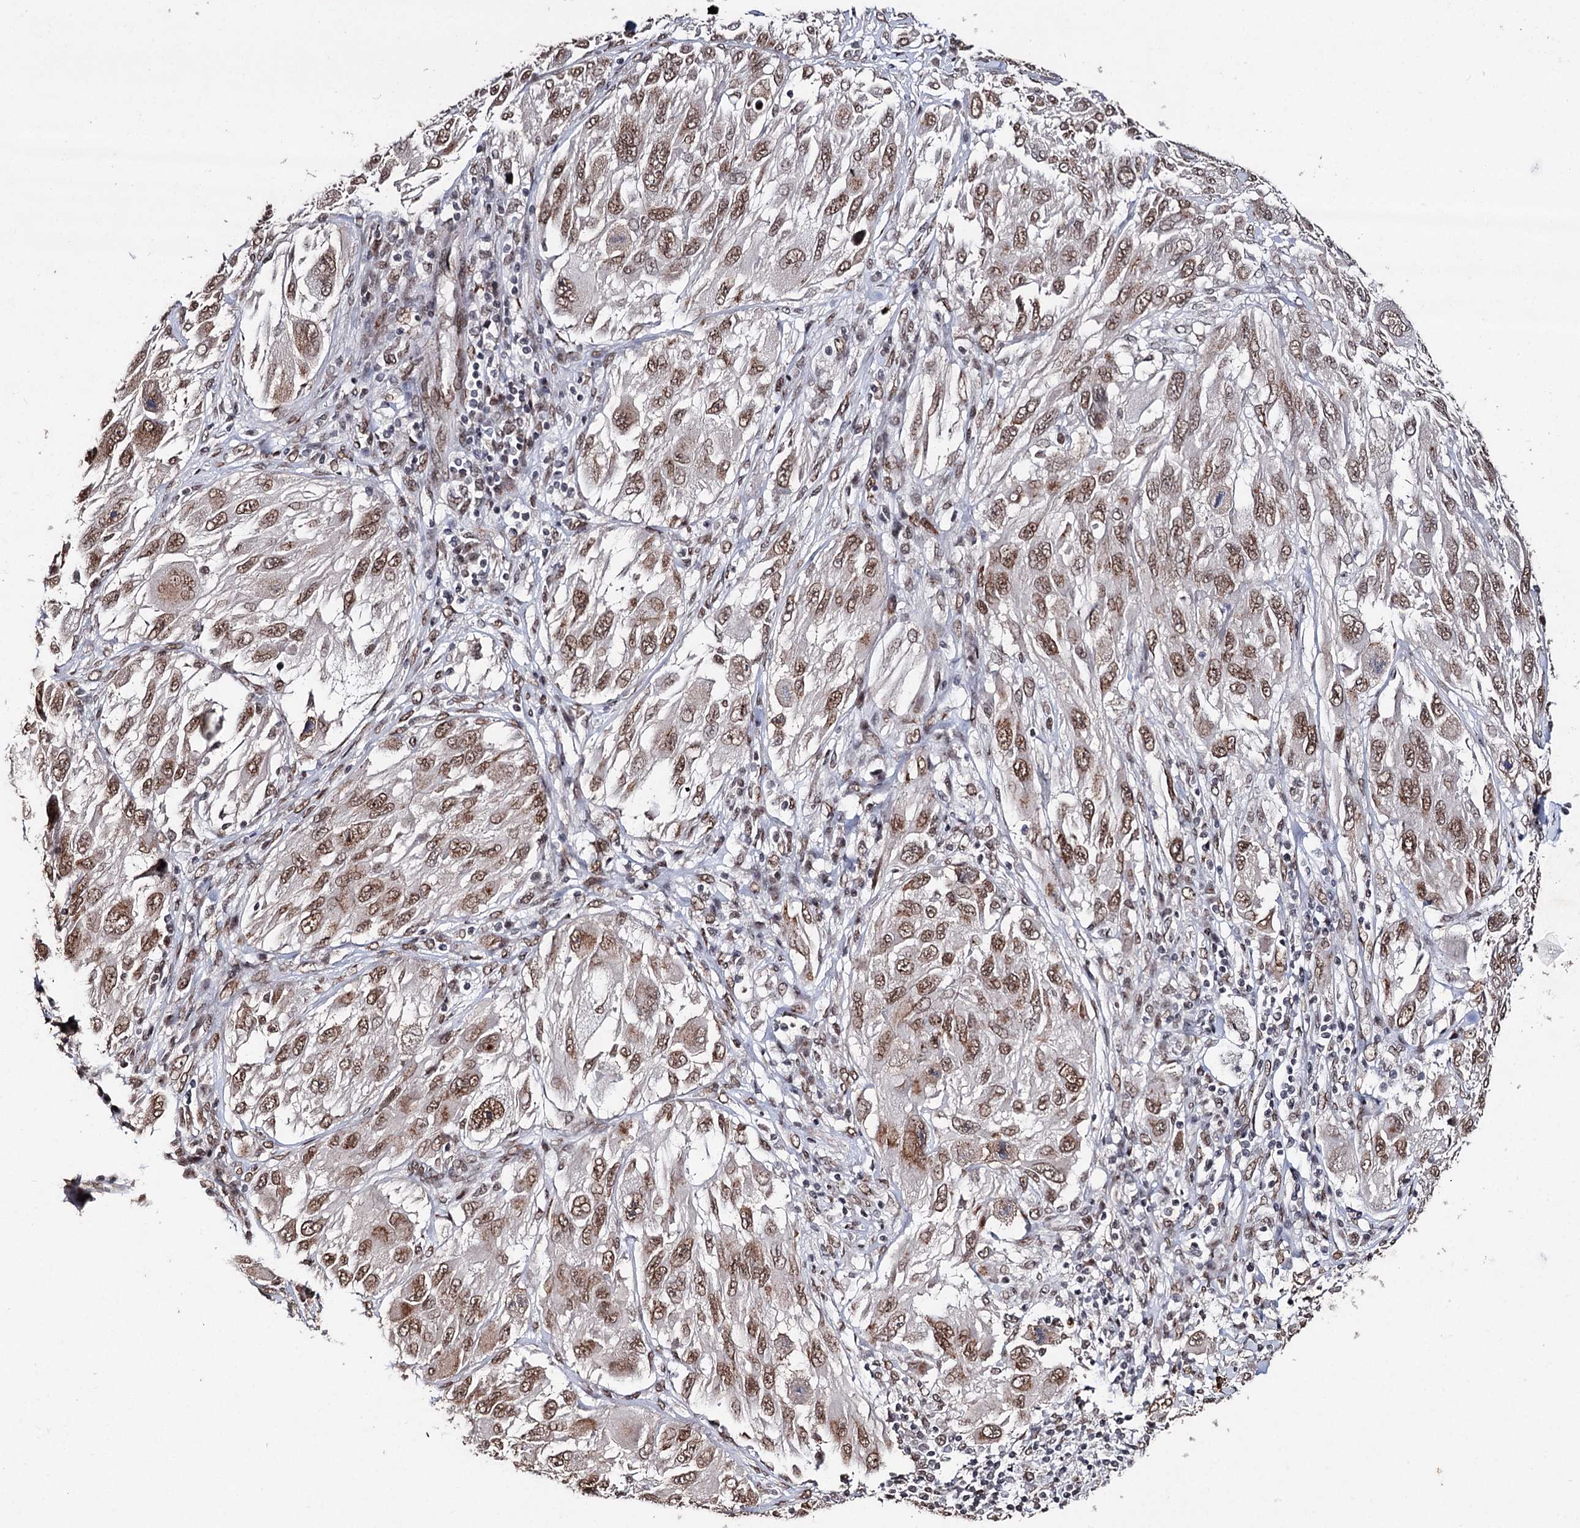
{"staining": {"intensity": "moderate", "quantity": ">75%", "location": "nuclear"}, "tissue": "melanoma", "cell_type": "Tumor cells", "image_type": "cancer", "snomed": [{"axis": "morphology", "description": "Malignant melanoma, NOS"}, {"axis": "topography", "description": "Skin"}], "caption": "Immunohistochemistry (IHC) histopathology image of neoplastic tissue: malignant melanoma stained using immunohistochemistry reveals medium levels of moderate protein expression localized specifically in the nuclear of tumor cells, appearing as a nuclear brown color.", "gene": "MATR3", "patient": {"sex": "female", "age": 91}}